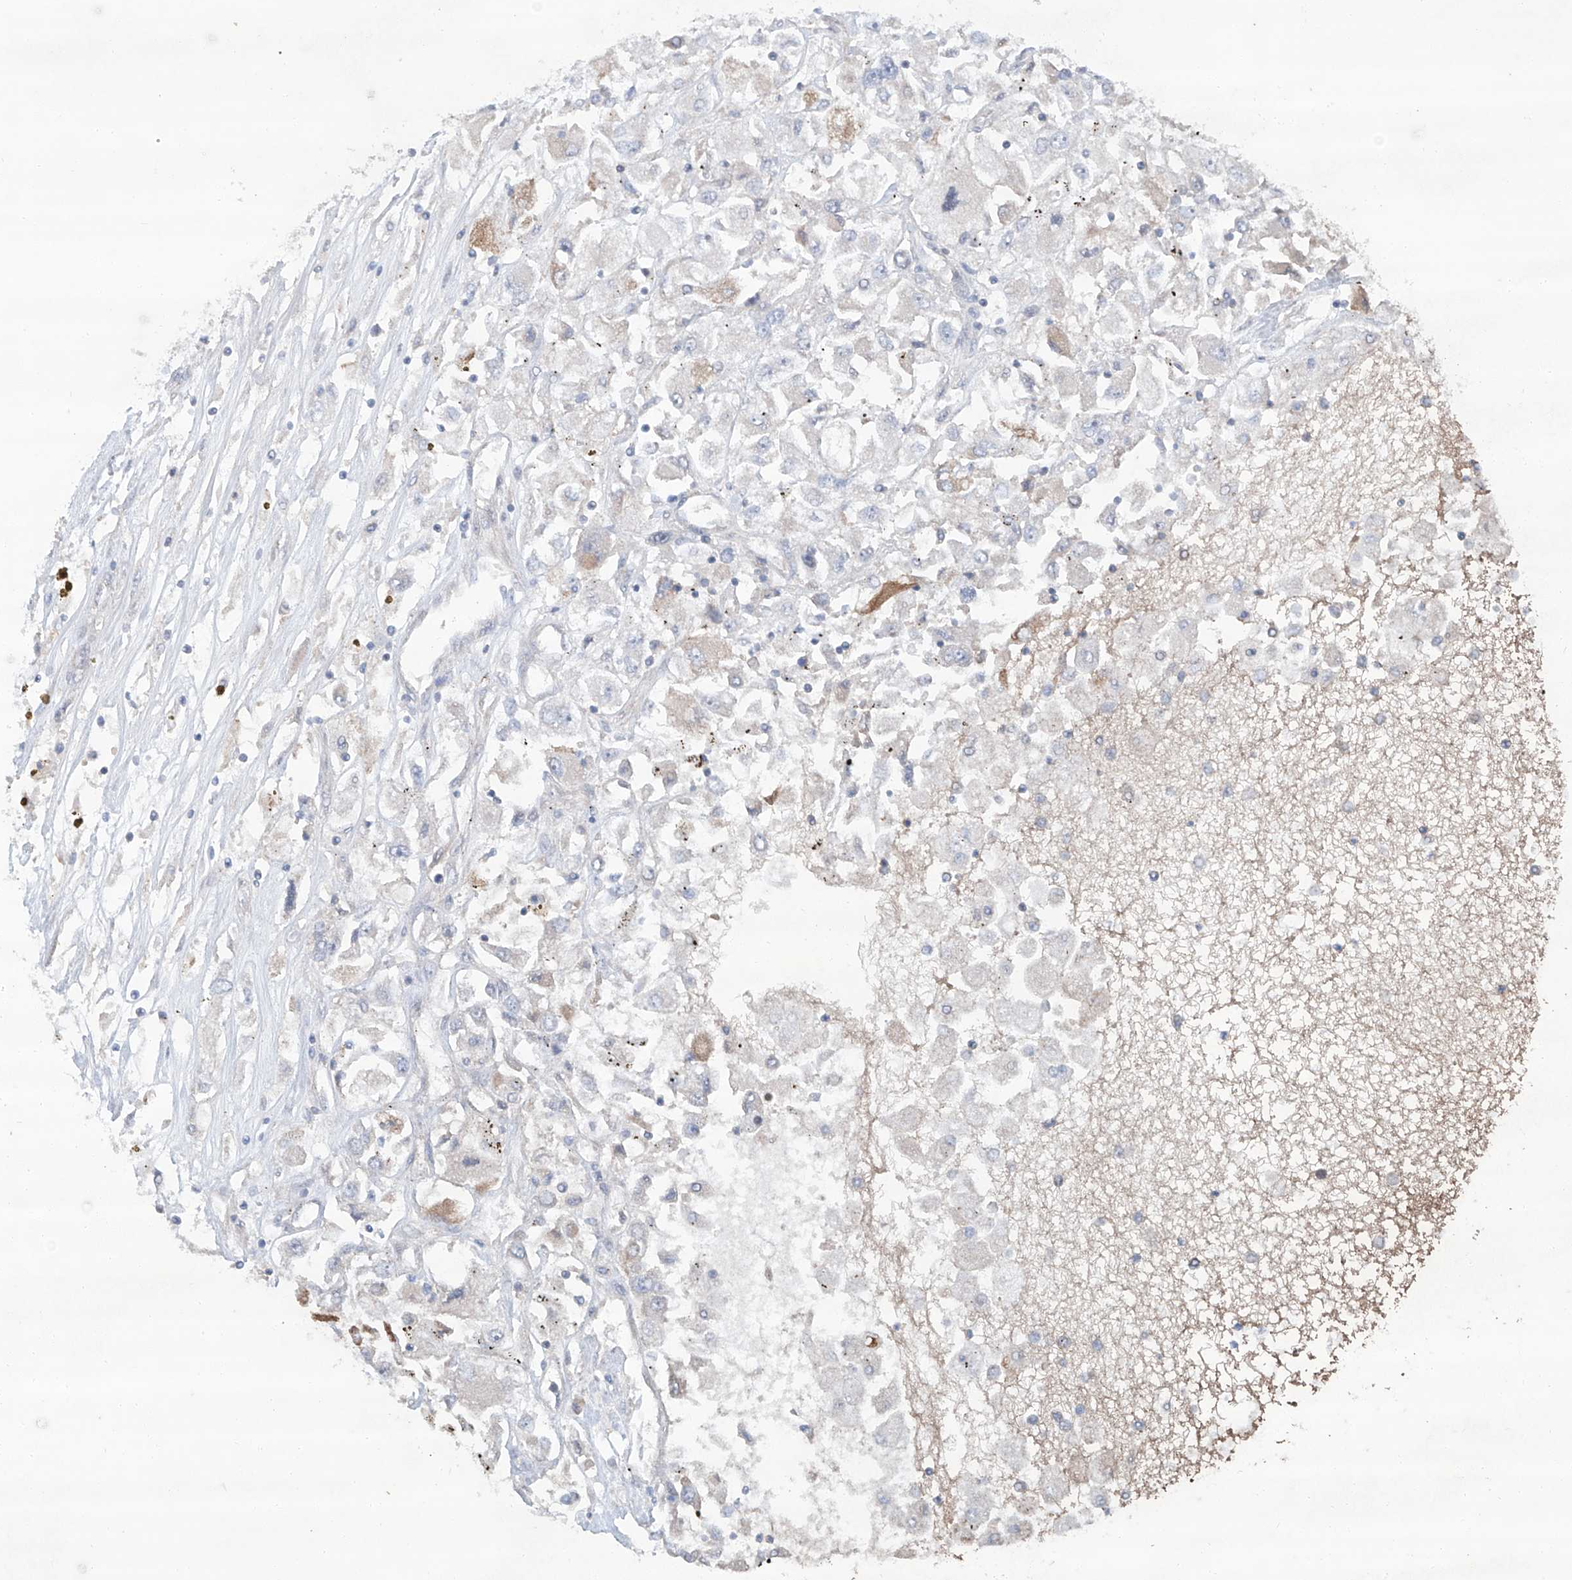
{"staining": {"intensity": "negative", "quantity": "none", "location": "none"}, "tissue": "renal cancer", "cell_type": "Tumor cells", "image_type": "cancer", "snomed": [{"axis": "morphology", "description": "Adenocarcinoma, NOS"}, {"axis": "topography", "description": "Kidney"}], "caption": "A micrograph of adenocarcinoma (renal) stained for a protein shows no brown staining in tumor cells.", "gene": "SIX4", "patient": {"sex": "female", "age": 52}}